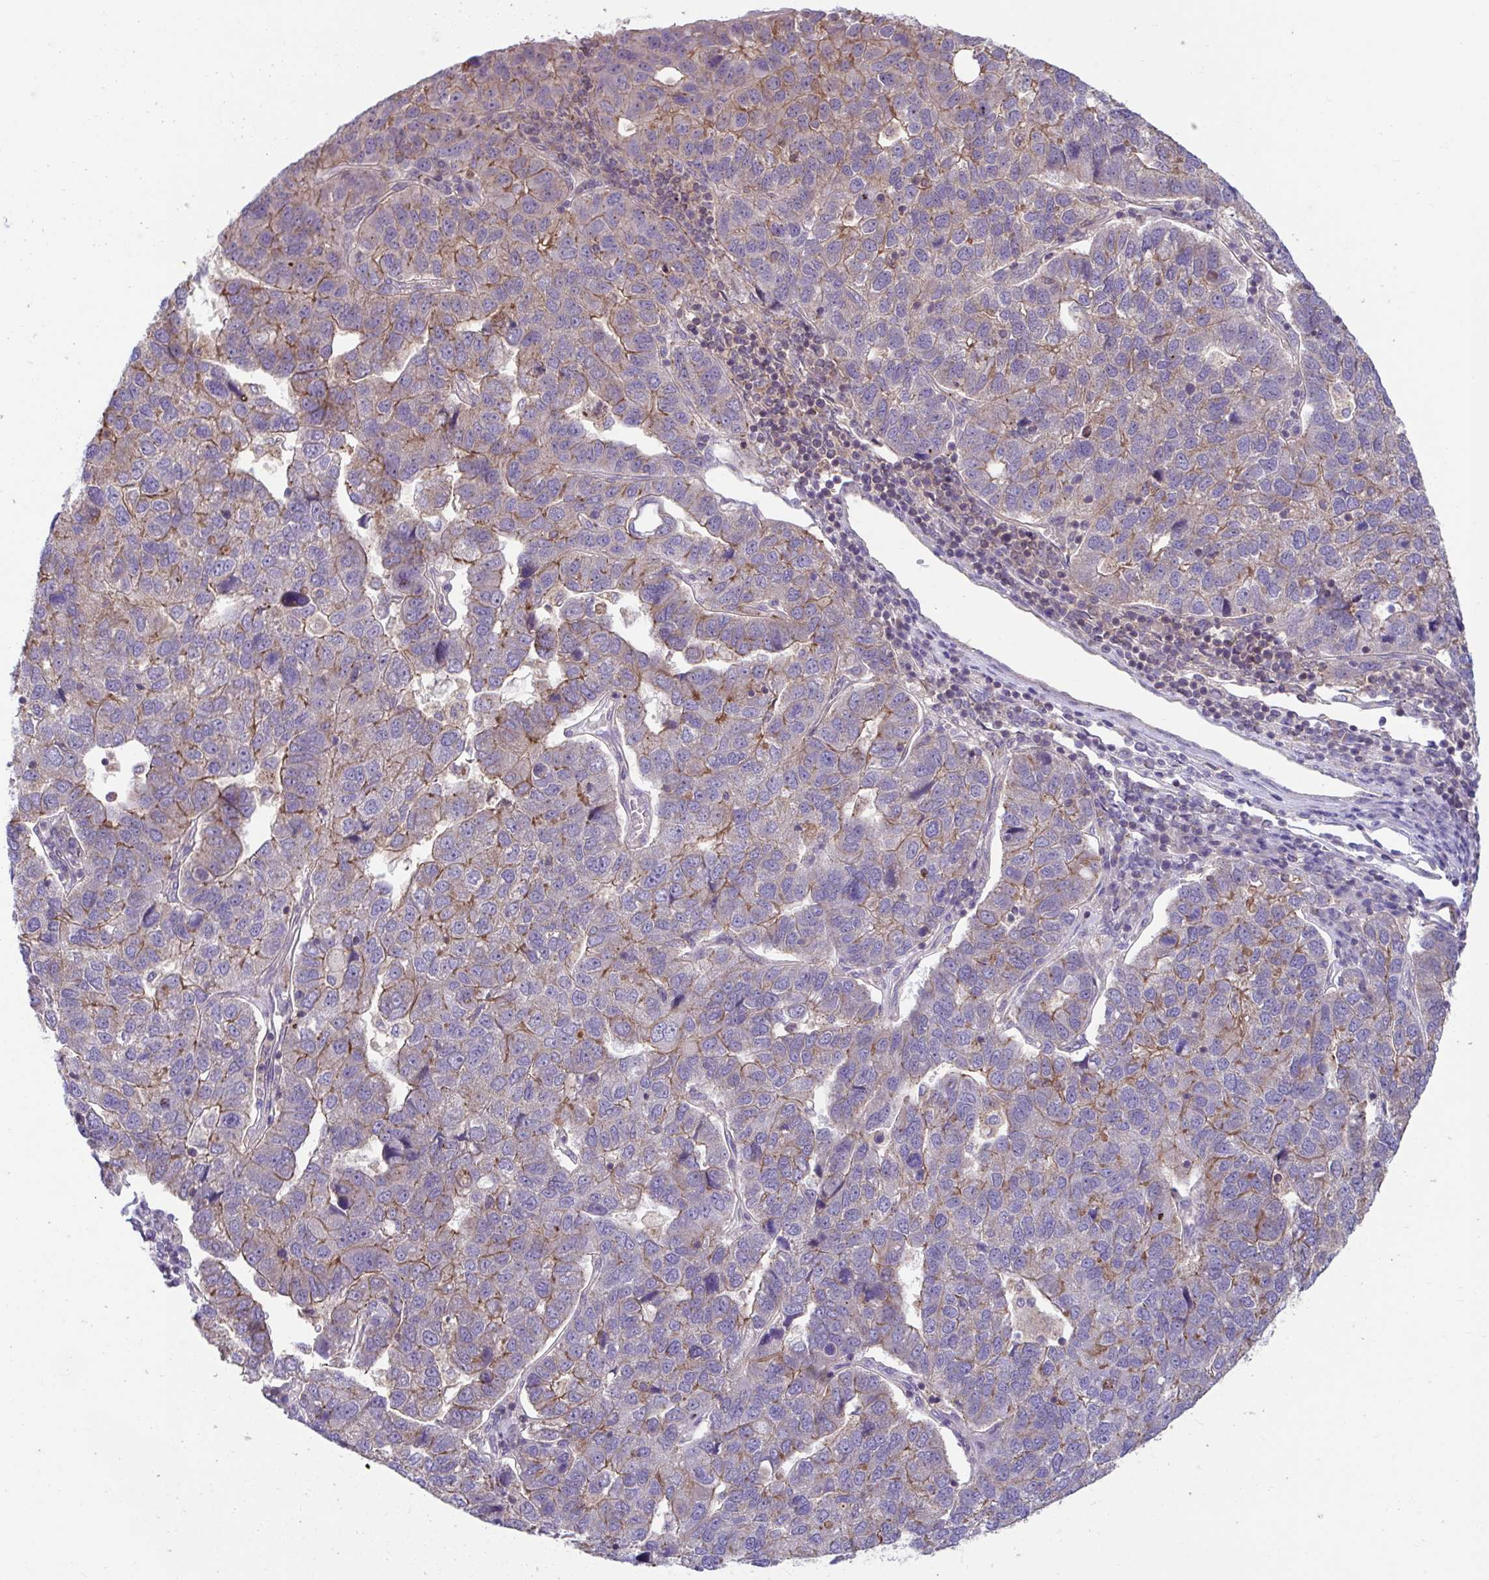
{"staining": {"intensity": "moderate", "quantity": "25%-75%", "location": "cytoplasmic/membranous"}, "tissue": "pancreatic cancer", "cell_type": "Tumor cells", "image_type": "cancer", "snomed": [{"axis": "morphology", "description": "Adenocarcinoma, NOS"}, {"axis": "topography", "description": "Pancreas"}], "caption": "Tumor cells demonstrate moderate cytoplasmic/membranous positivity in about 25%-75% of cells in adenocarcinoma (pancreatic).", "gene": "IST1", "patient": {"sex": "female", "age": 61}}